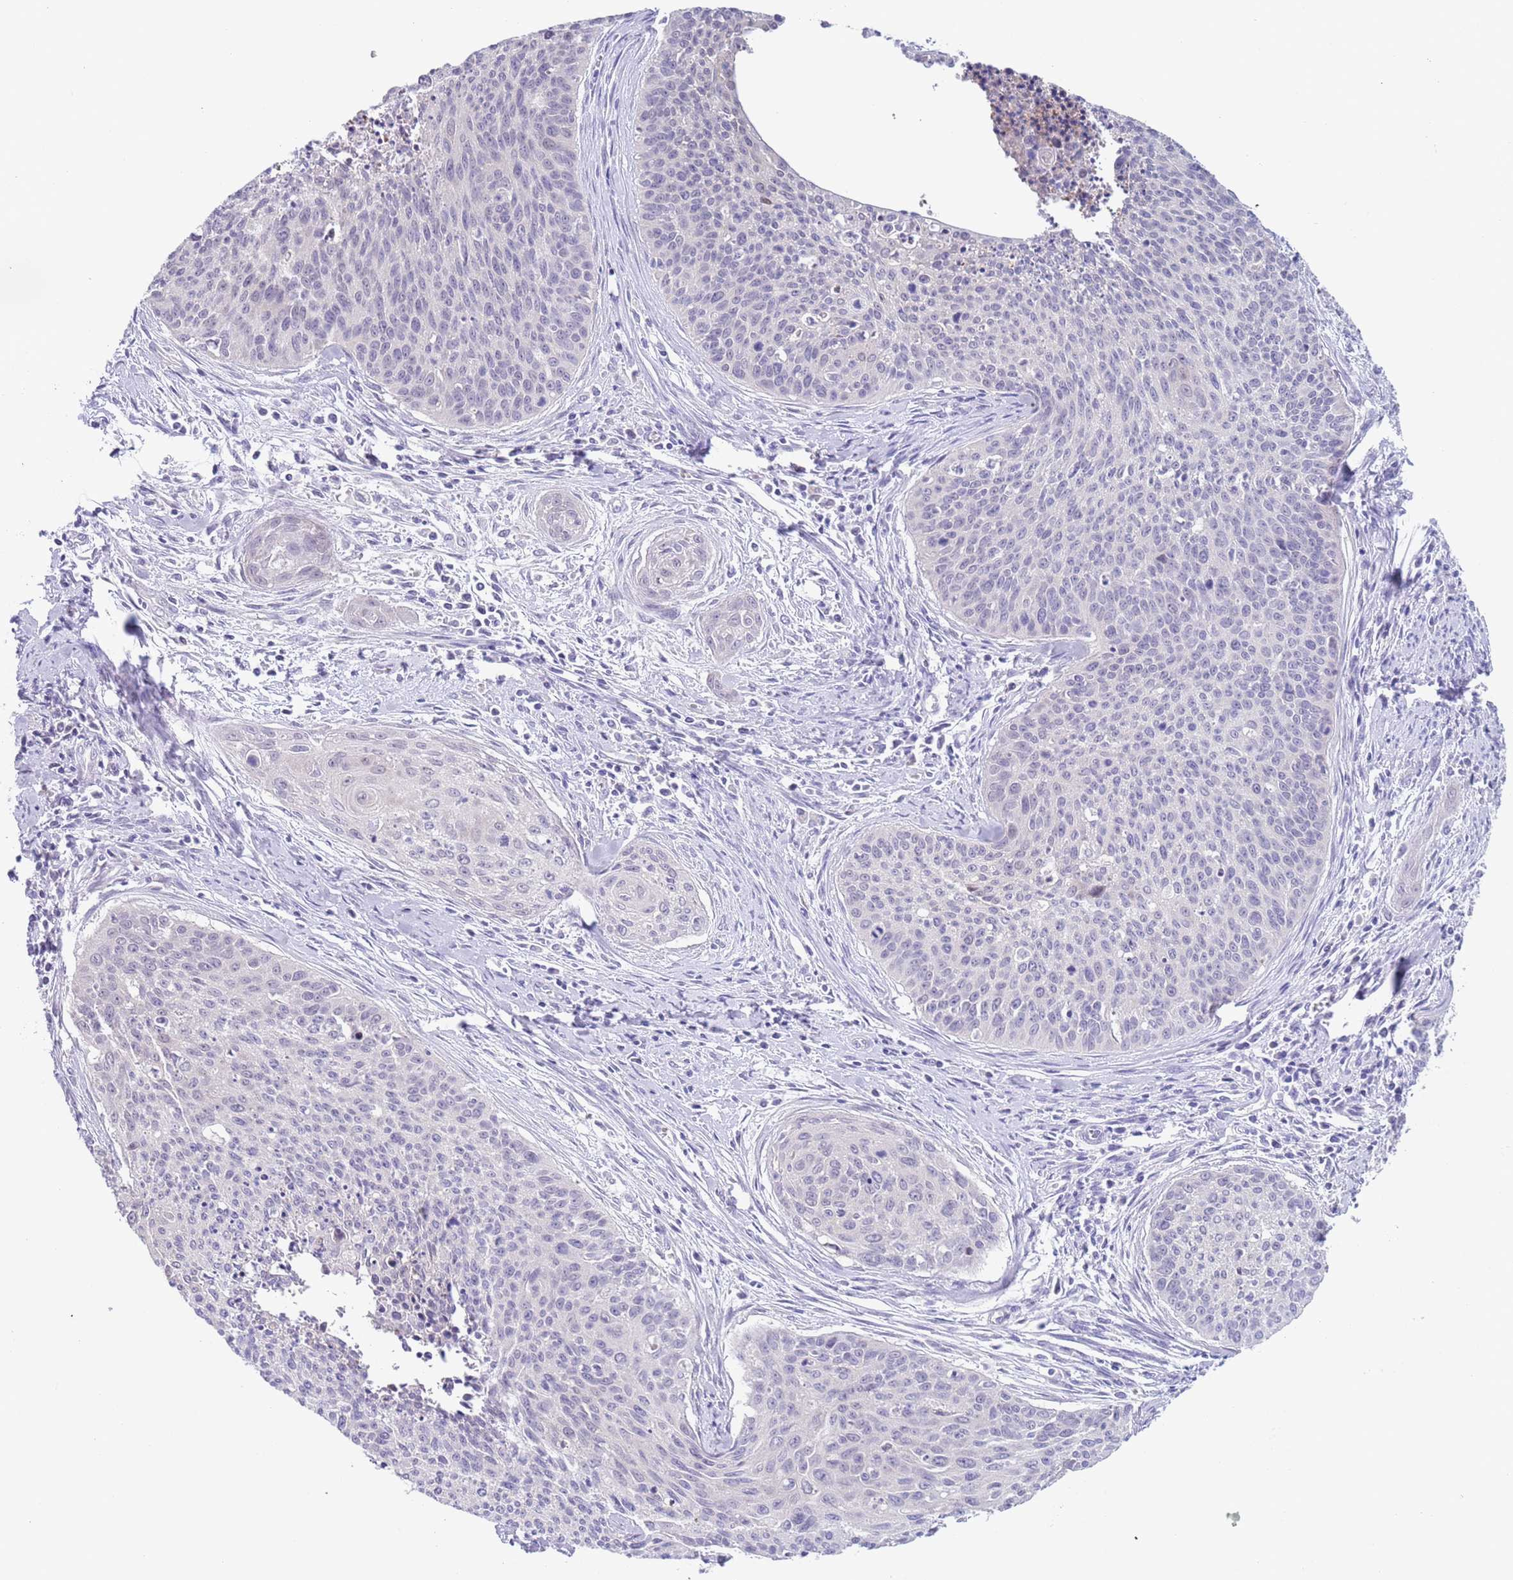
{"staining": {"intensity": "negative", "quantity": "none", "location": "none"}, "tissue": "cervical cancer", "cell_type": "Tumor cells", "image_type": "cancer", "snomed": [{"axis": "morphology", "description": "Squamous cell carcinoma, NOS"}, {"axis": "topography", "description": "Cervix"}], "caption": "A high-resolution photomicrograph shows immunohistochemistry (IHC) staining of cervical cancer (squamous cell carcinoma), which demonstrates no significant positivity in tumor cells.", "gene": "SPIRE2", "patient": {"sex": "female", "age": 55}}